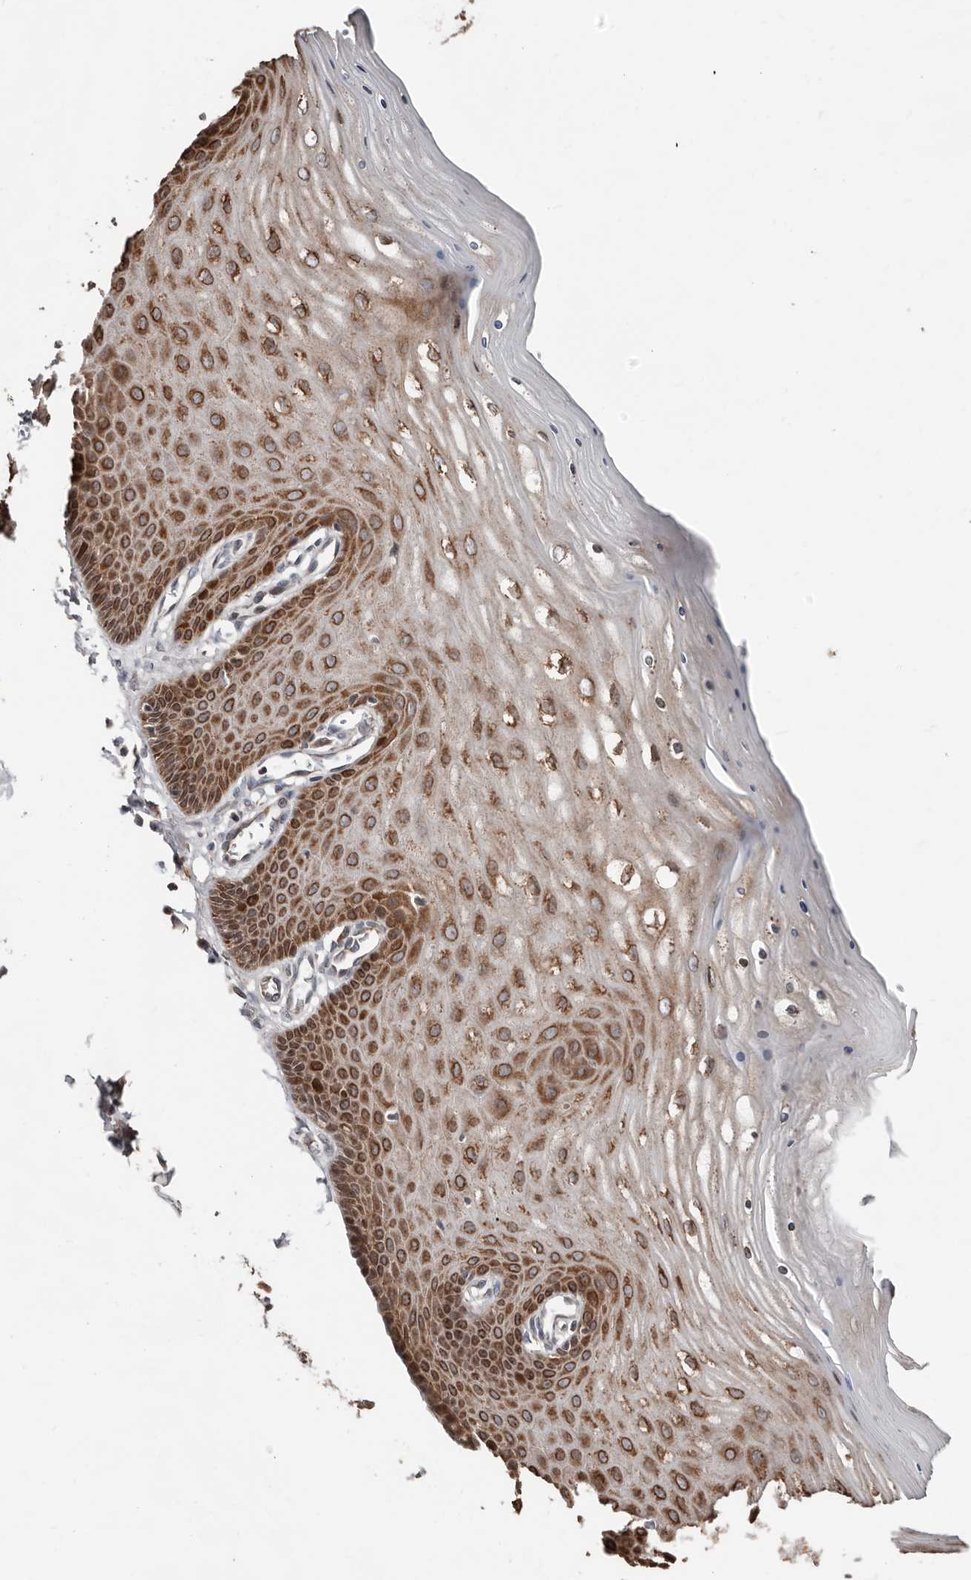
{"staining": {"intensity": "moderate", "quantity": "<25%", "location": "cytoplasmic/membranous"}, "tissue": "cervix", "cell_type": "Glandular cells", "image_type": "normal", "snomed": [{"axis": "morphology", "description": "Normal tissue, NOS"}, {"axis": "topography", "description": "Cervix"}], "caption": "Glandular cells demonstrate low levels of moderate cytoplasmic/membranous staining in about <25% of cells in unremarkable human cervix. (Stains: DAB in brown, nuclei in blue, Microscopy: brightfield microscopy at high magnification).", "gene": "SMYD4", "patient": {"sex": "female", "age": 55}}